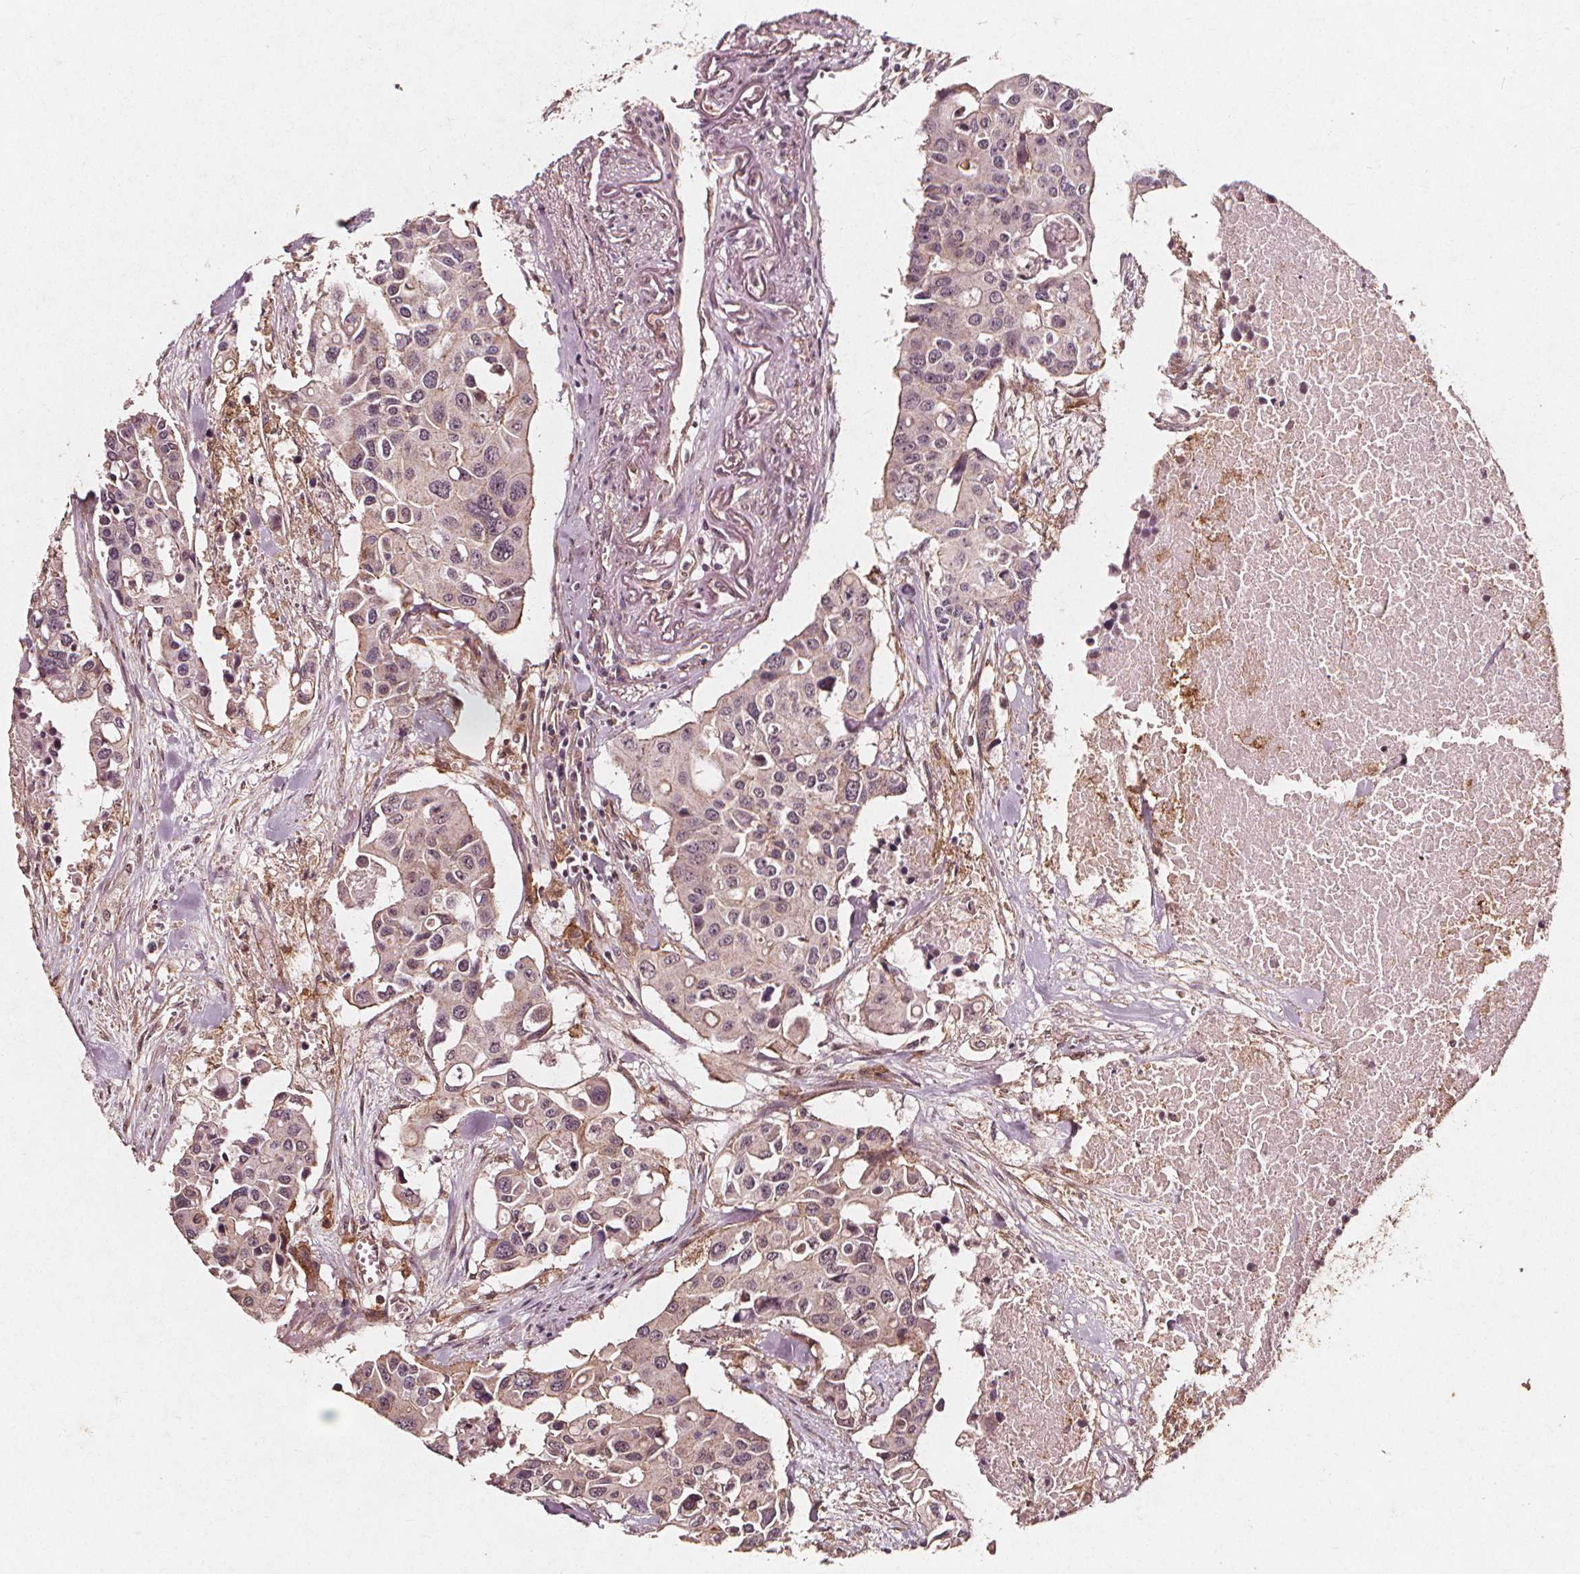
{"staining": {"intensity": "weak", "quantity": "25%-75%", "location": "cytoplasmic/membranous"}, "tissue": "colorectal cancer", "cell_type": "Tumor cells", "image_type": "cancer", "snomed": [{"axis": "morphology", "description": "Adenocarcinoma, NOS"}, {"axis": "topography", "description": "Colon"}], "caption": "This micrograph demonstrates immunohistochemistry (IHC) staining of human colorectal adenocarcinoma, with low weak cytoplasmic/membranous positivity in about 25%-75% of tumor cells.", "gene": "ABCA1", "patient": {"sex": "male", "age": 77}}